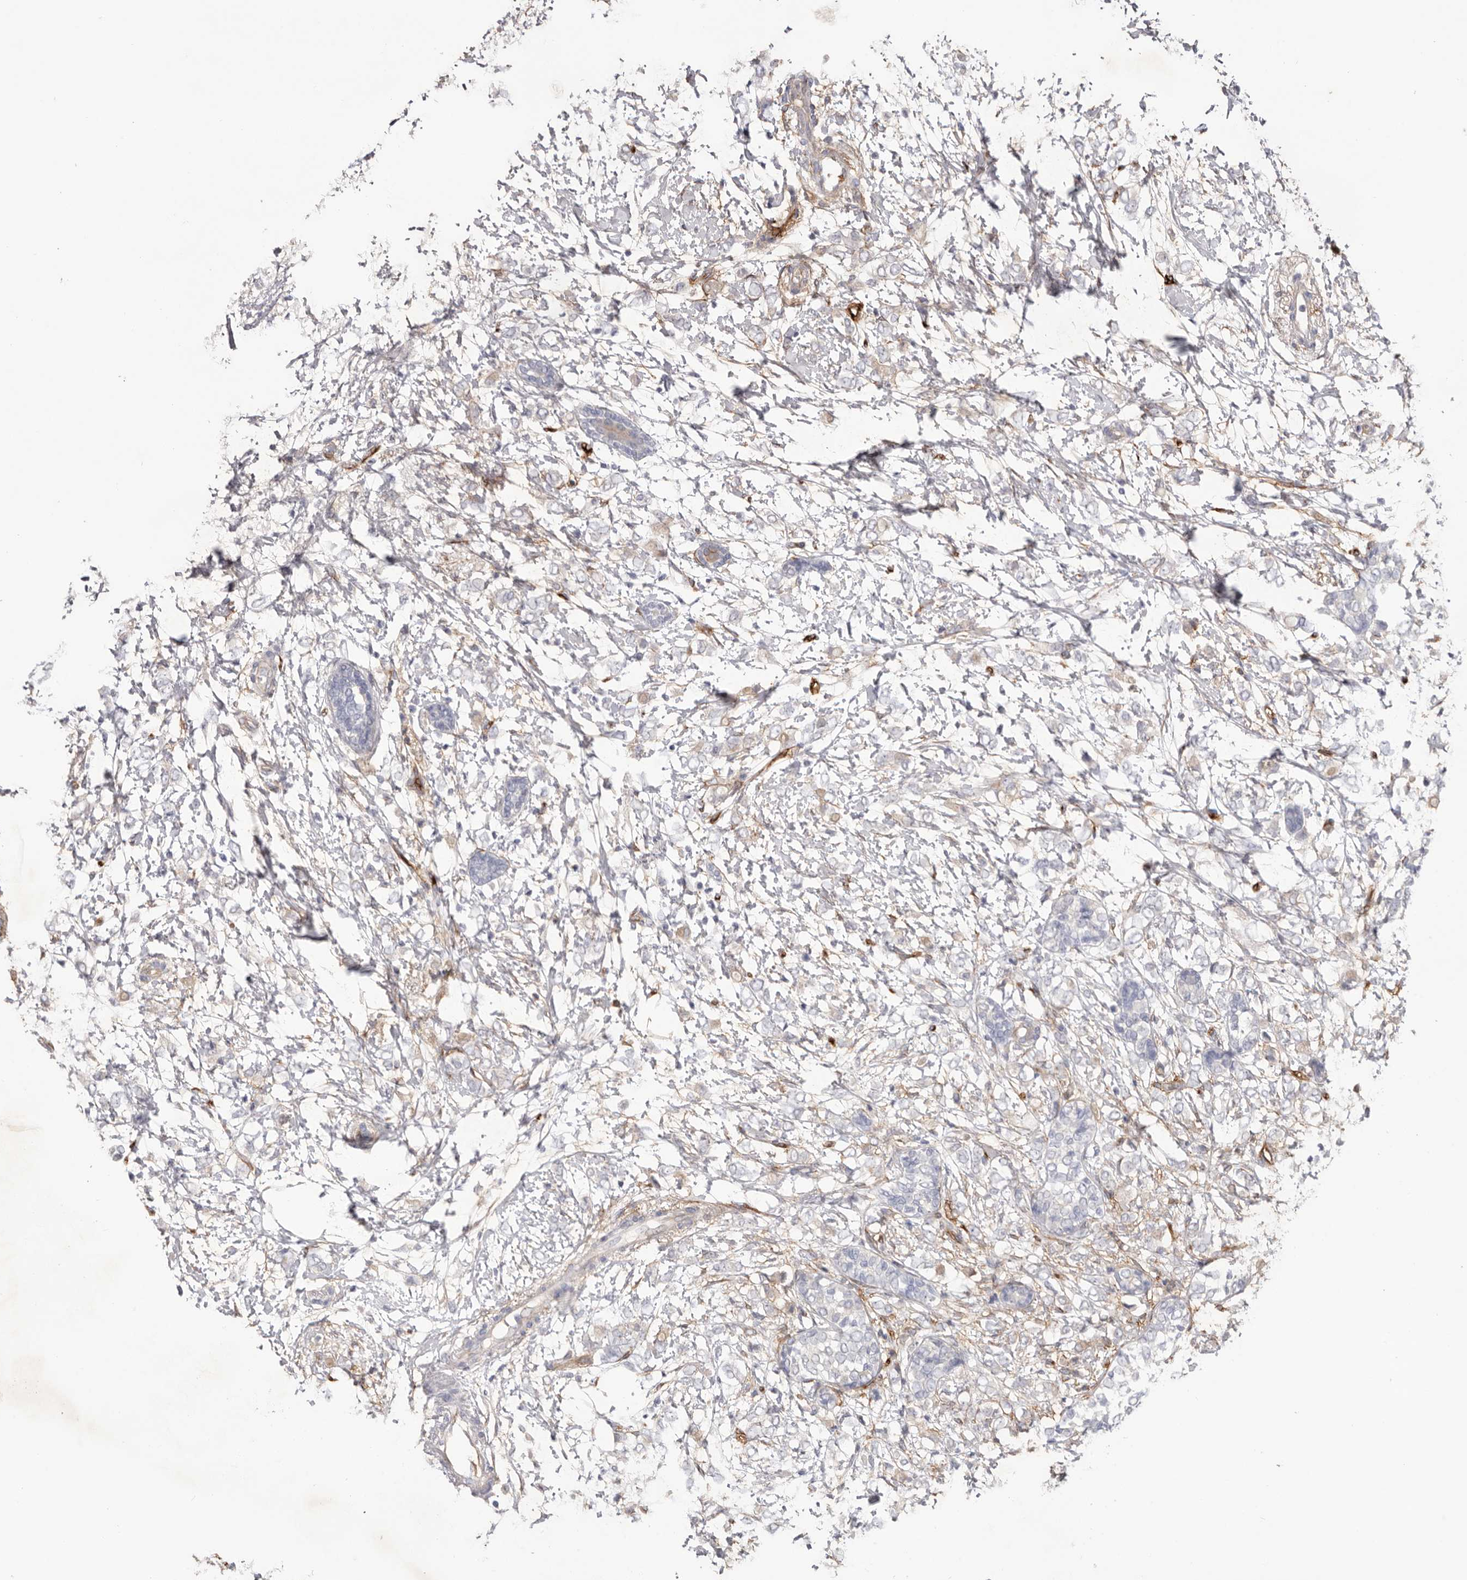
{"staining": {"intensity": "negative", "quantity": "none", "location": "none"}, "tissue": "breast cancer", "cell_type": "Tumor cells", "image_type": "cancer", "snomed": [{"axis": "morphology", "description": "Normal tissue, NOS"}, {"axis": "morphology", "description": "Lobular carcinoma"}, {"axis": "topography", "description": "Breast"}], "caption": "Immunohistochemistry micrograph of neoplastic tissue: breast cancer (lobular carcinoma) stained with DAB displays no significant protein expression in tumor cells.", "gene": "LRRC66", "patient": {"sex": "female", "age": 47}}